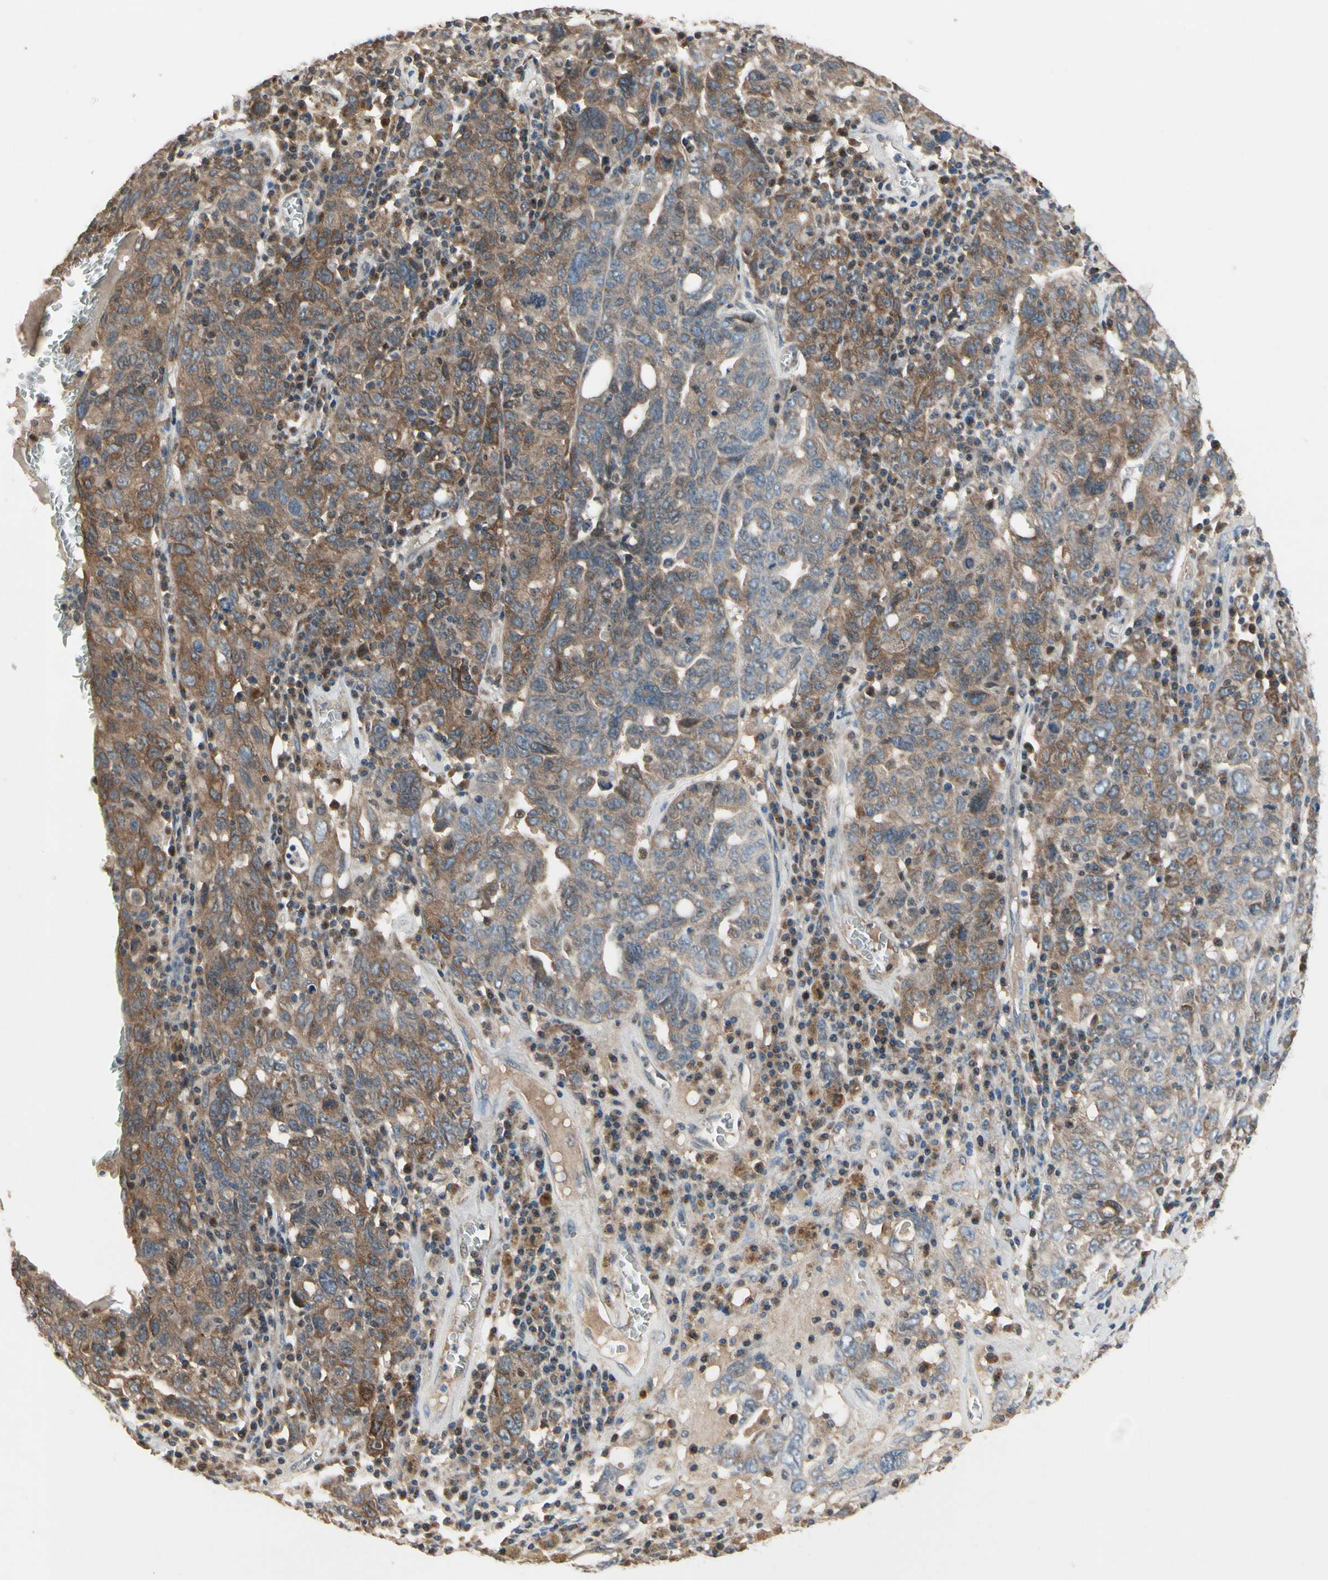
{"staining": {"intensity": "moderate", "quantity": "25%-75%", "location": "cytoplasmic/membranous"}, "tissue": "ovarian cancer", "cell_type": "Tumor cells", "image_type": "cancer", "snomed": [{"axis": "morphology", "description": "Carcinoma, endometroid"}, {"axis": "topography", "description": "Ovary"}], "caption": "IHC histopathology image of neoplastic tissue: ovarian cancer stained using immunohistochemistry demonstrates medium levels of moderate protein expression localized specifically in the cytoplasmic/membranous of tumor cells, appearing as a cytoplasmic/membranous brown color.", "gene": "CGREF1", "patient": {"sex": "female", "age": 62}}